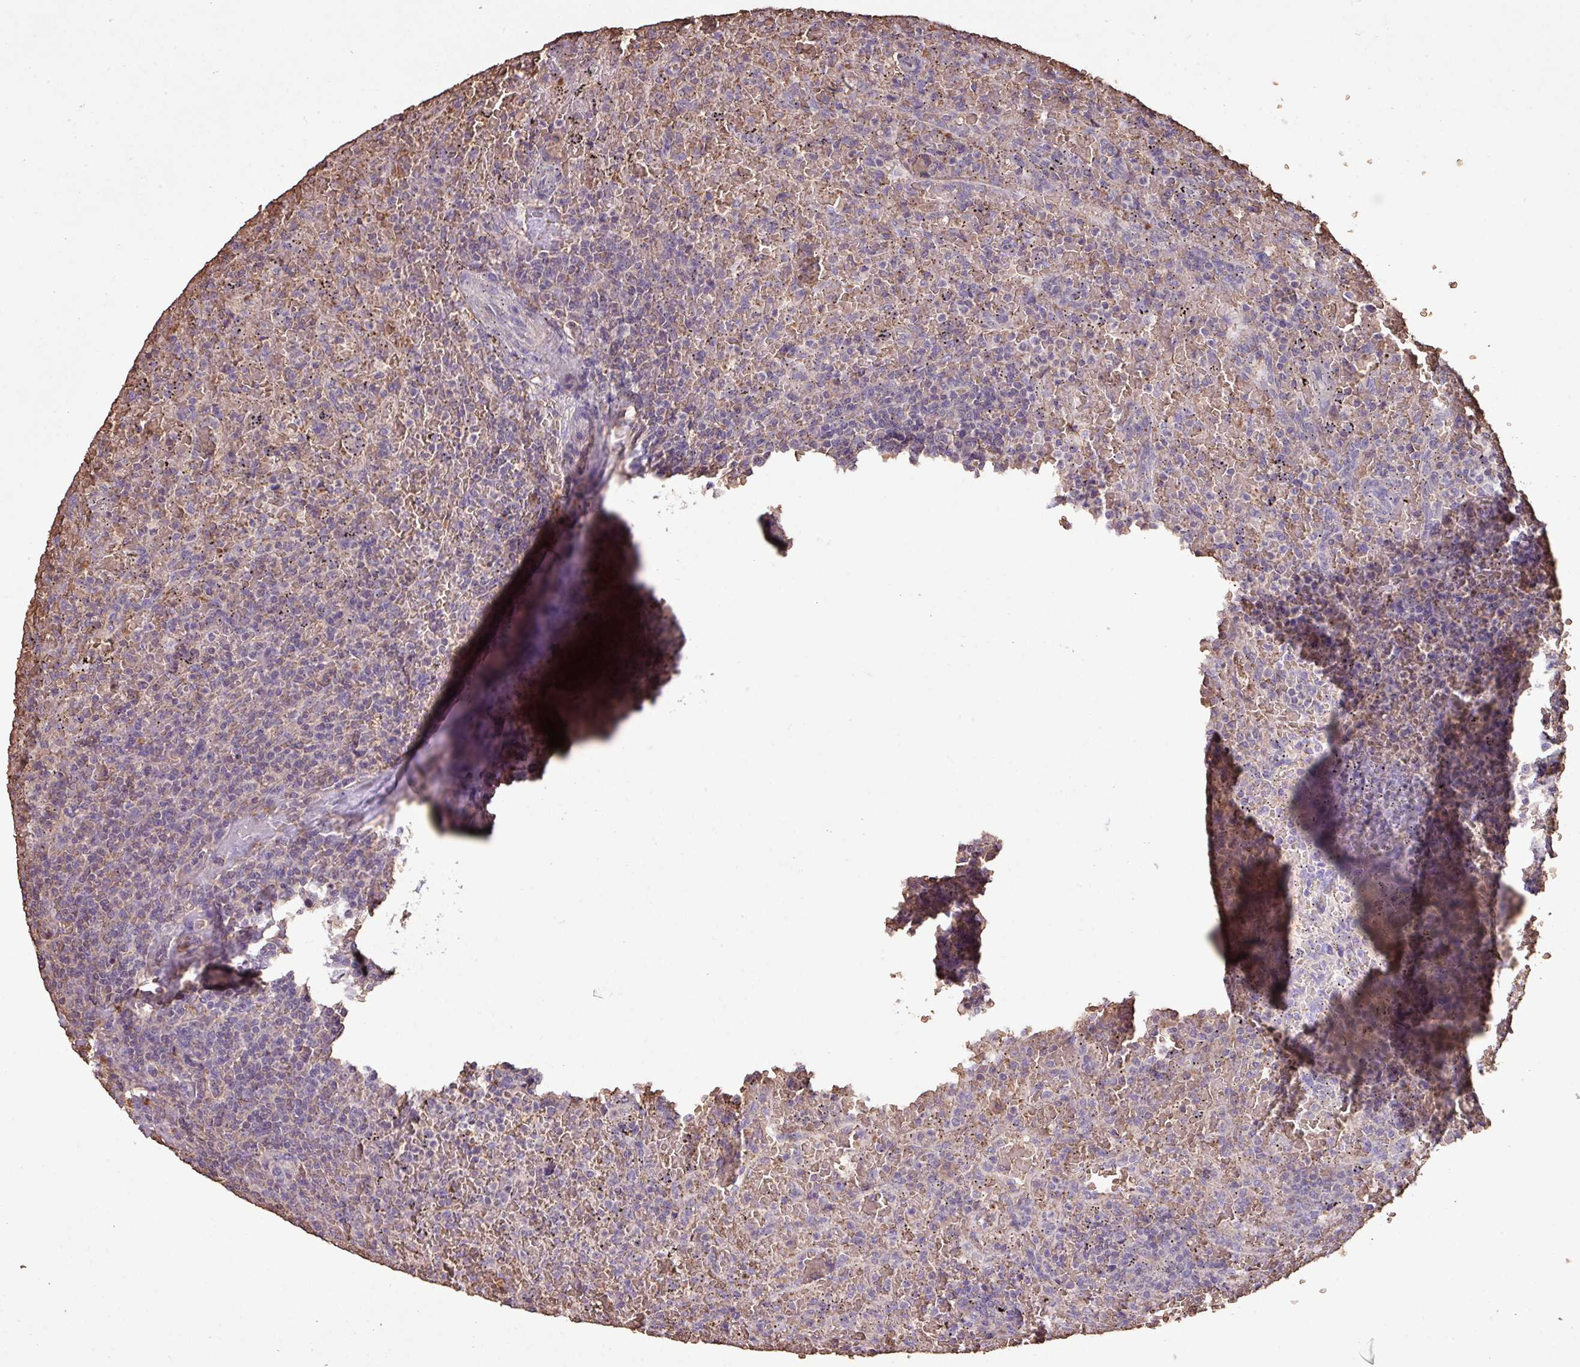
{"staining": {"intensity": "negative", "quantity": "none", "location": "none"}, "tissue": "lymphoma", "cell_type": "Tumor cells", "image_type": "cancer", "snomed": [{"axis": "morphology", "description": "Malignant lymphoma, non-Hodgkin's type, Low grade"}, {"axis": "topography", "description": "Spleen"}], "caption": "IHC image of neoplastic tissue: human lymphoma stained with DAB (3,3'-diaminobenzidine) exhibits no significant protein expression in tumor cells.", "gene": "CAMK2B", "patient": {"sex": "female", "age": 64}}